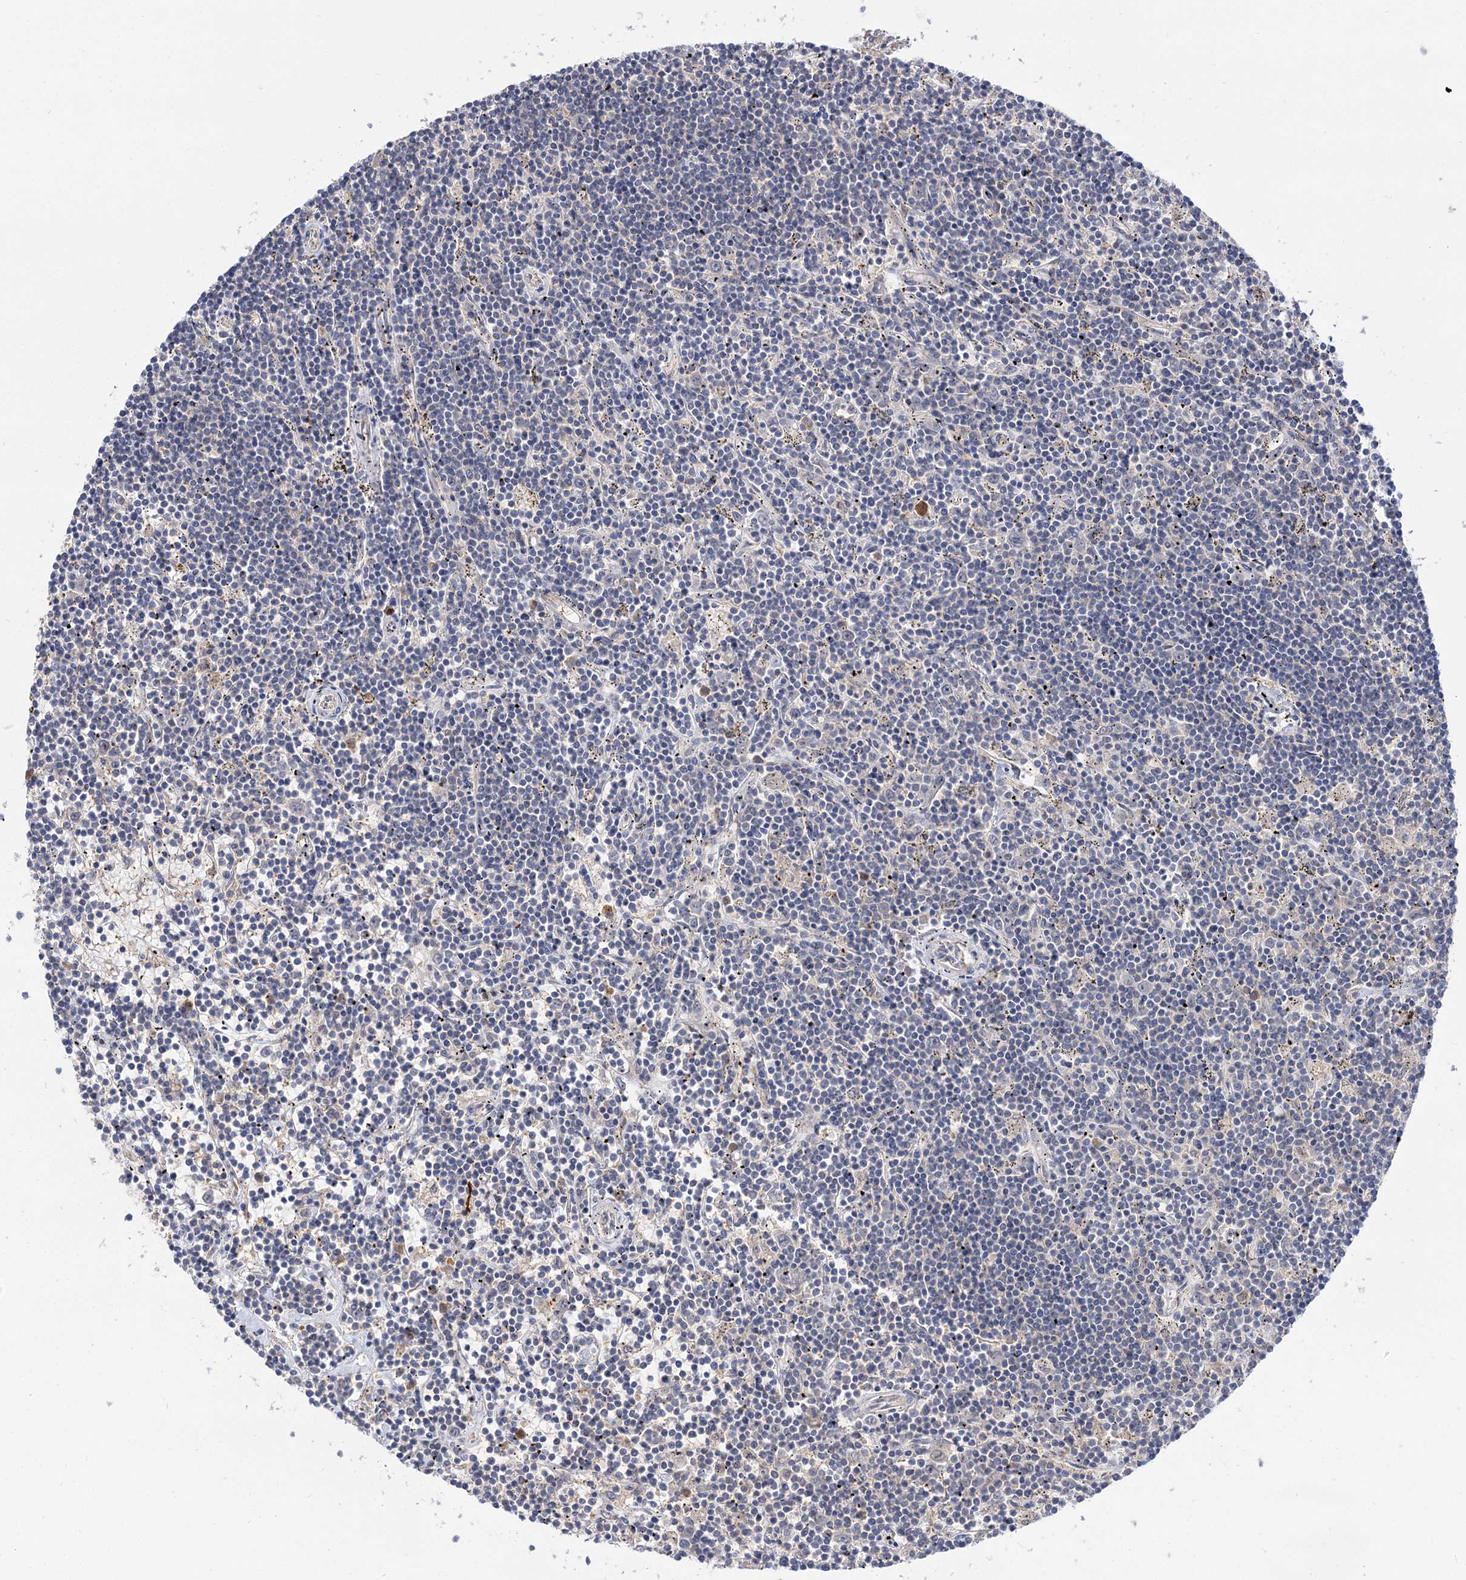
{"staining": {"intensity": "negative", "quantity": "none", "location": "none"}, "tissue": "lymphoma", "cell_type": "Tumor cells", "image_type": "cancer", "snomed": [{"axis": "morphology", "description": "Malignant lymphoma, non-Hodgkin's type, Low grade"}, {"axis": "topography", "description": "Spleen"}], "caption": "This is a micrograph of IHC staining of lymphoma, which shows no staining in tumor cells.", "gene": "PATL1", "patient": {"sex": "male", "age": 76}}